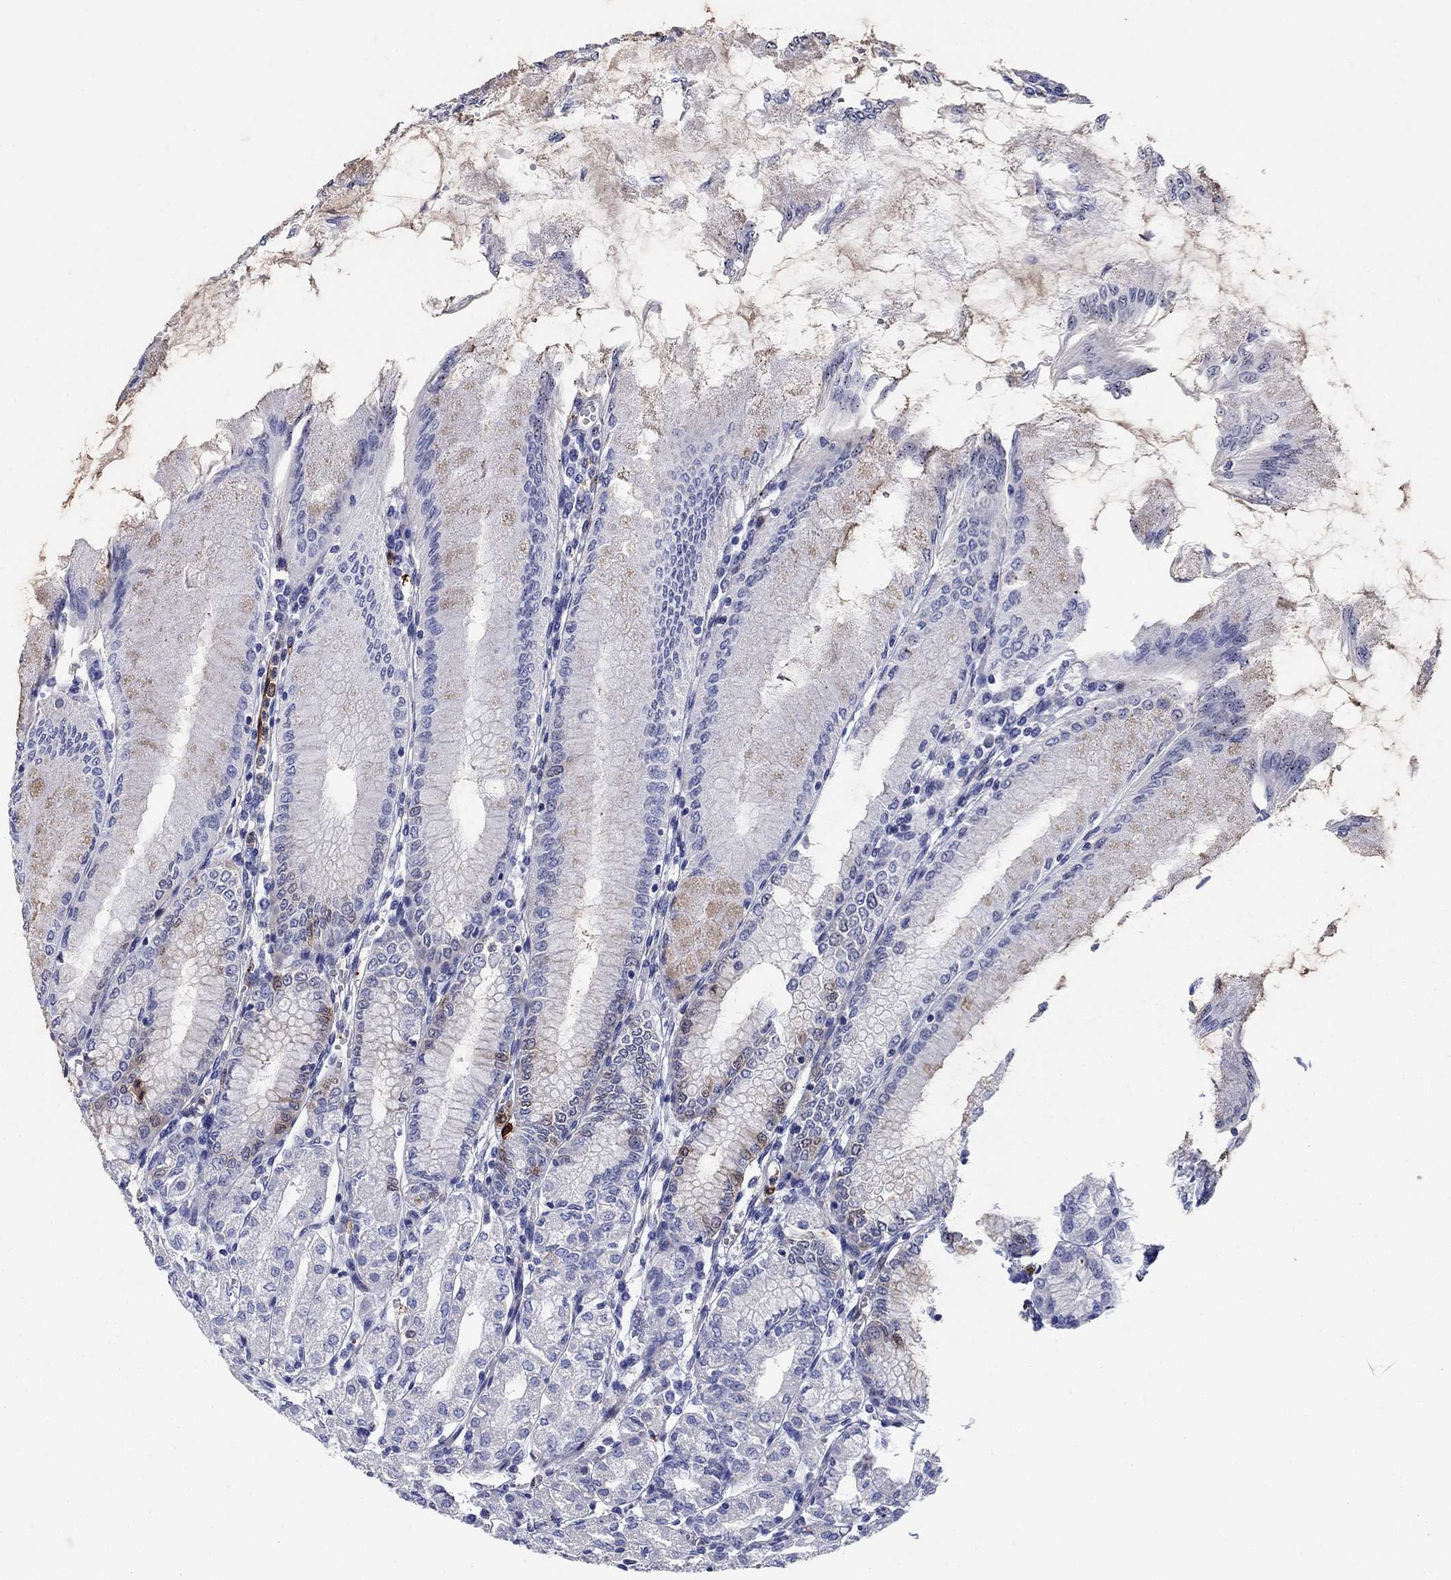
{"staining": {"intensity": "strong", "quantity": "<25%", "location": "cytoplasmic/membranous"}, "tissue": "stomach", "cell_type": "Glandular cells", "image_type": "normal", "snomed": [{"axis": "morphology", "description": "Normal tissue, NOS"}, {"axis": "topography", "description": "Skeletal muscle"}, {"axis": "topography", "description": "Stomach"}], "caption": "Immunohistochemical staining of normal stomach reveals strong cytoplasmic/membranous protein staining in approximately <25% of glandular cells.", "gene": "STMN1", "patient": {"sex": "female", "age": 57}}